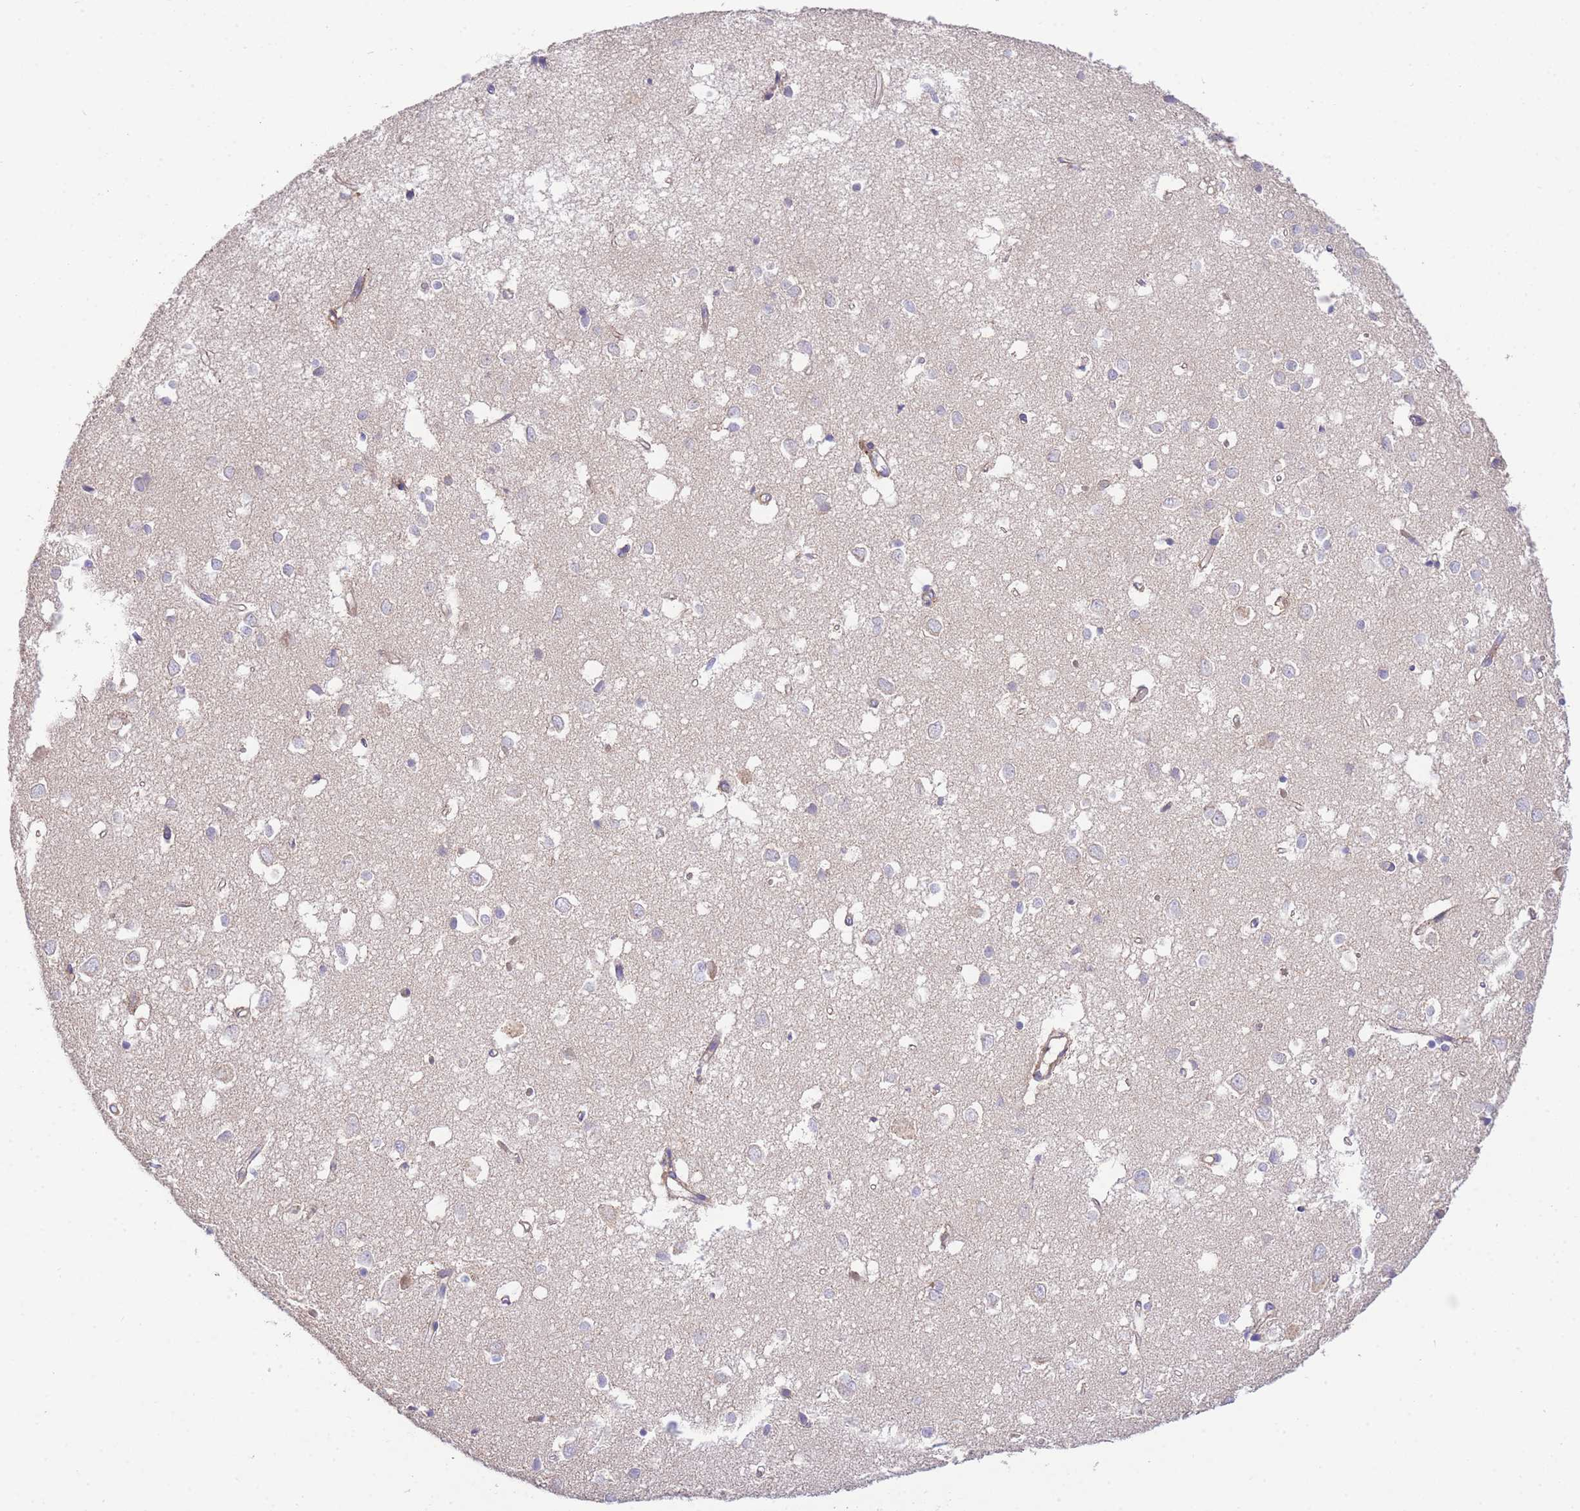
{"staining": {"intensity": "negative", "quantity": "none", "location": "none"}, "tissue": "cerebral cortex", "cell_type": "Endothelial cells", "image_type": "normal", "snomed": [{"axis": "morphology", "description": "Normal tissue, NOS"}, {"axis": "topography", "description": "Cerebral cortex"}], "caption": "This is a image of immunohistochemistry (IHC) staining of normal cerebral cortex, which shows no expression in endothelial cells.", "gene": "INSYN2B", "patient": {"sex": "female", "age": 64}}